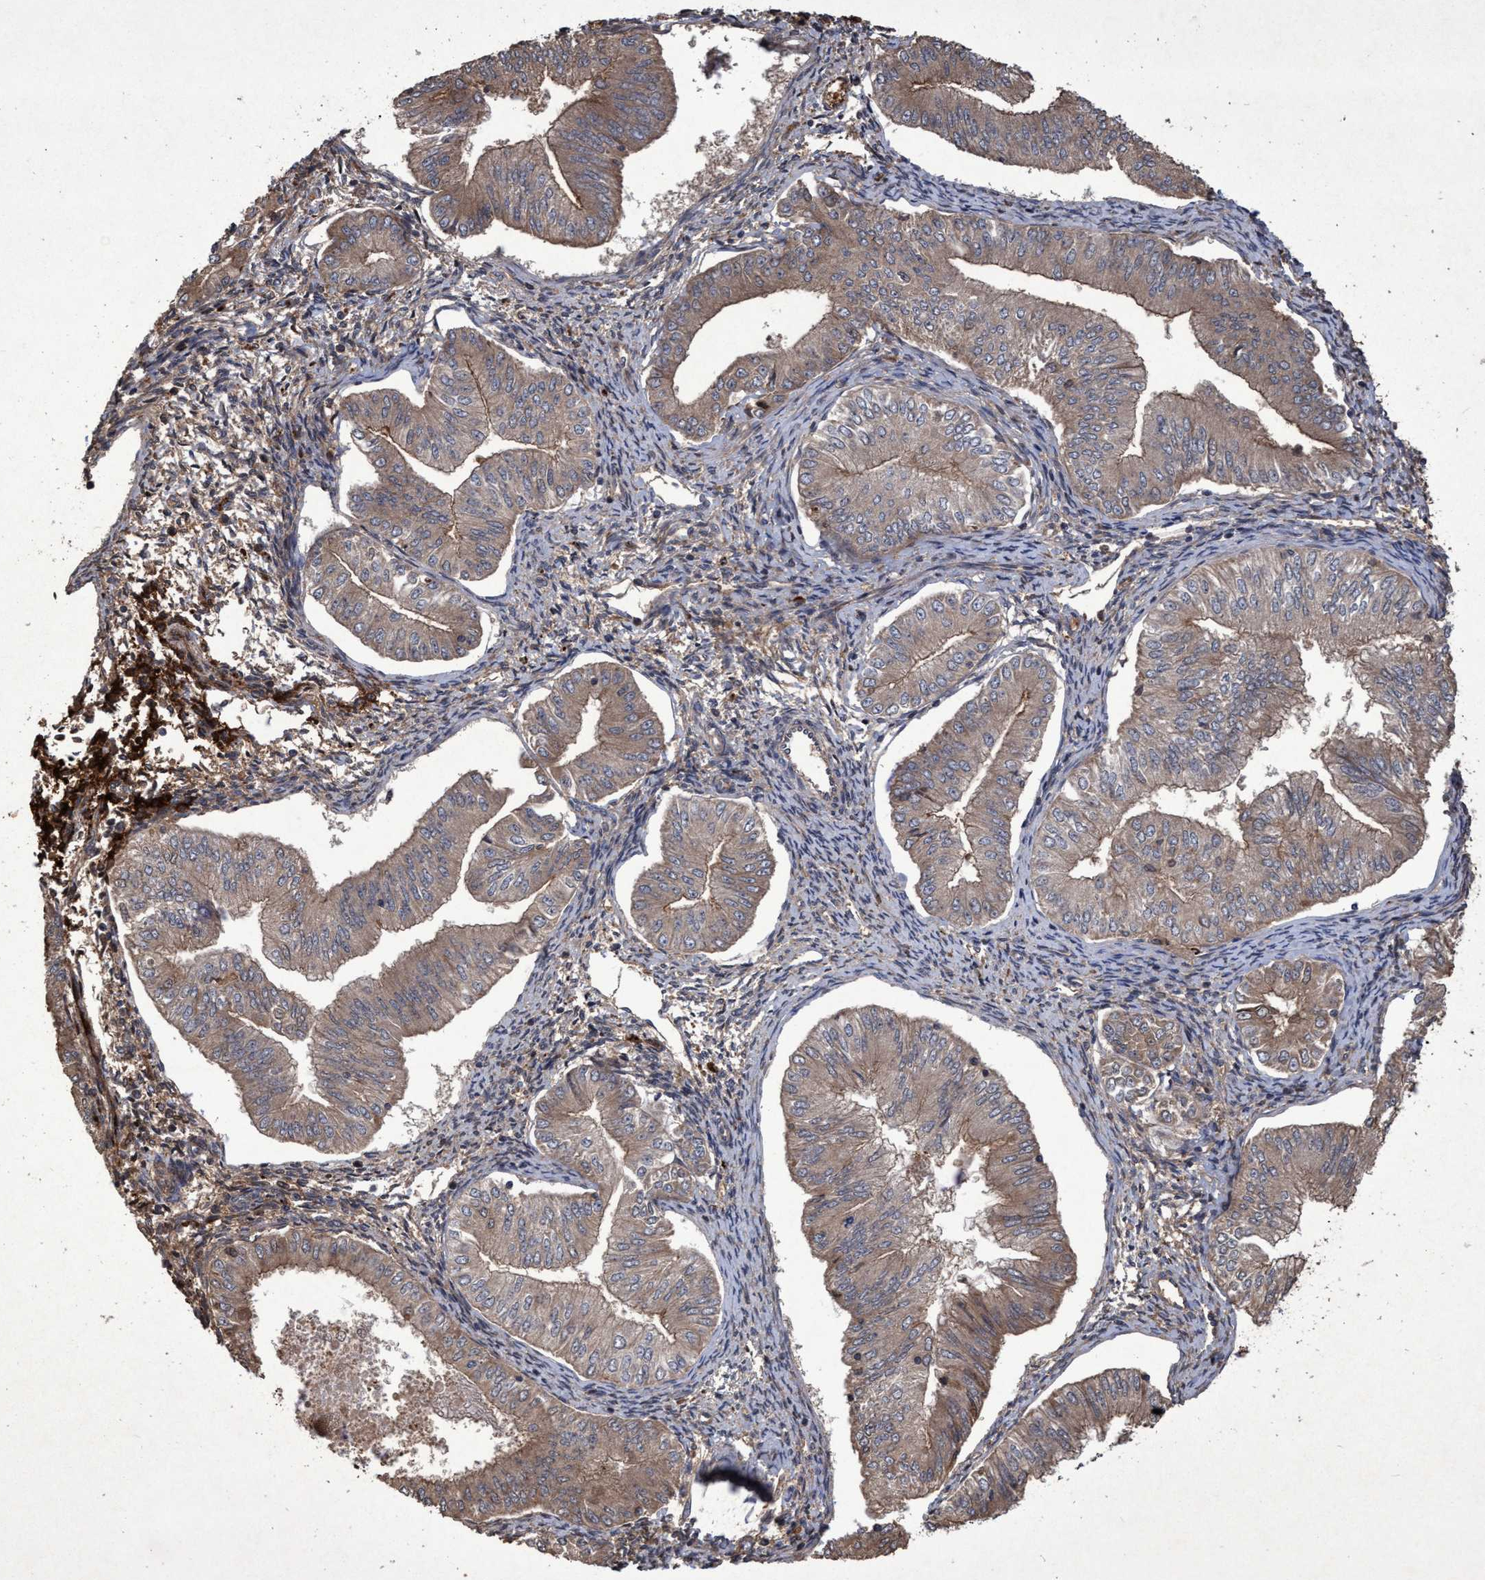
{"staining": {"intensity": "weak", "quantity": ">75%", "location": "cytoplasmic/membranous"}, "tissue": "endometrial cancer", "cell_type": "Tumor cells", "image_type": "cancer", "snomed": [{"axis": "morphology", "description": "Normal tissue, NOS"}, {"axis": "morphology", "description": "Adenocarcinoma, NOS"}, {"axis": "topography", "description": "Endometrium"}], "caption": "Protein positivity by IHC displays weak cytoplasmic/membranous expression in about >75% of tumor cells in endometrial cancer. Nuclei are stained in blue.", "gene": "CHMP6", "patient": {"sex": "female", "age": 53}}